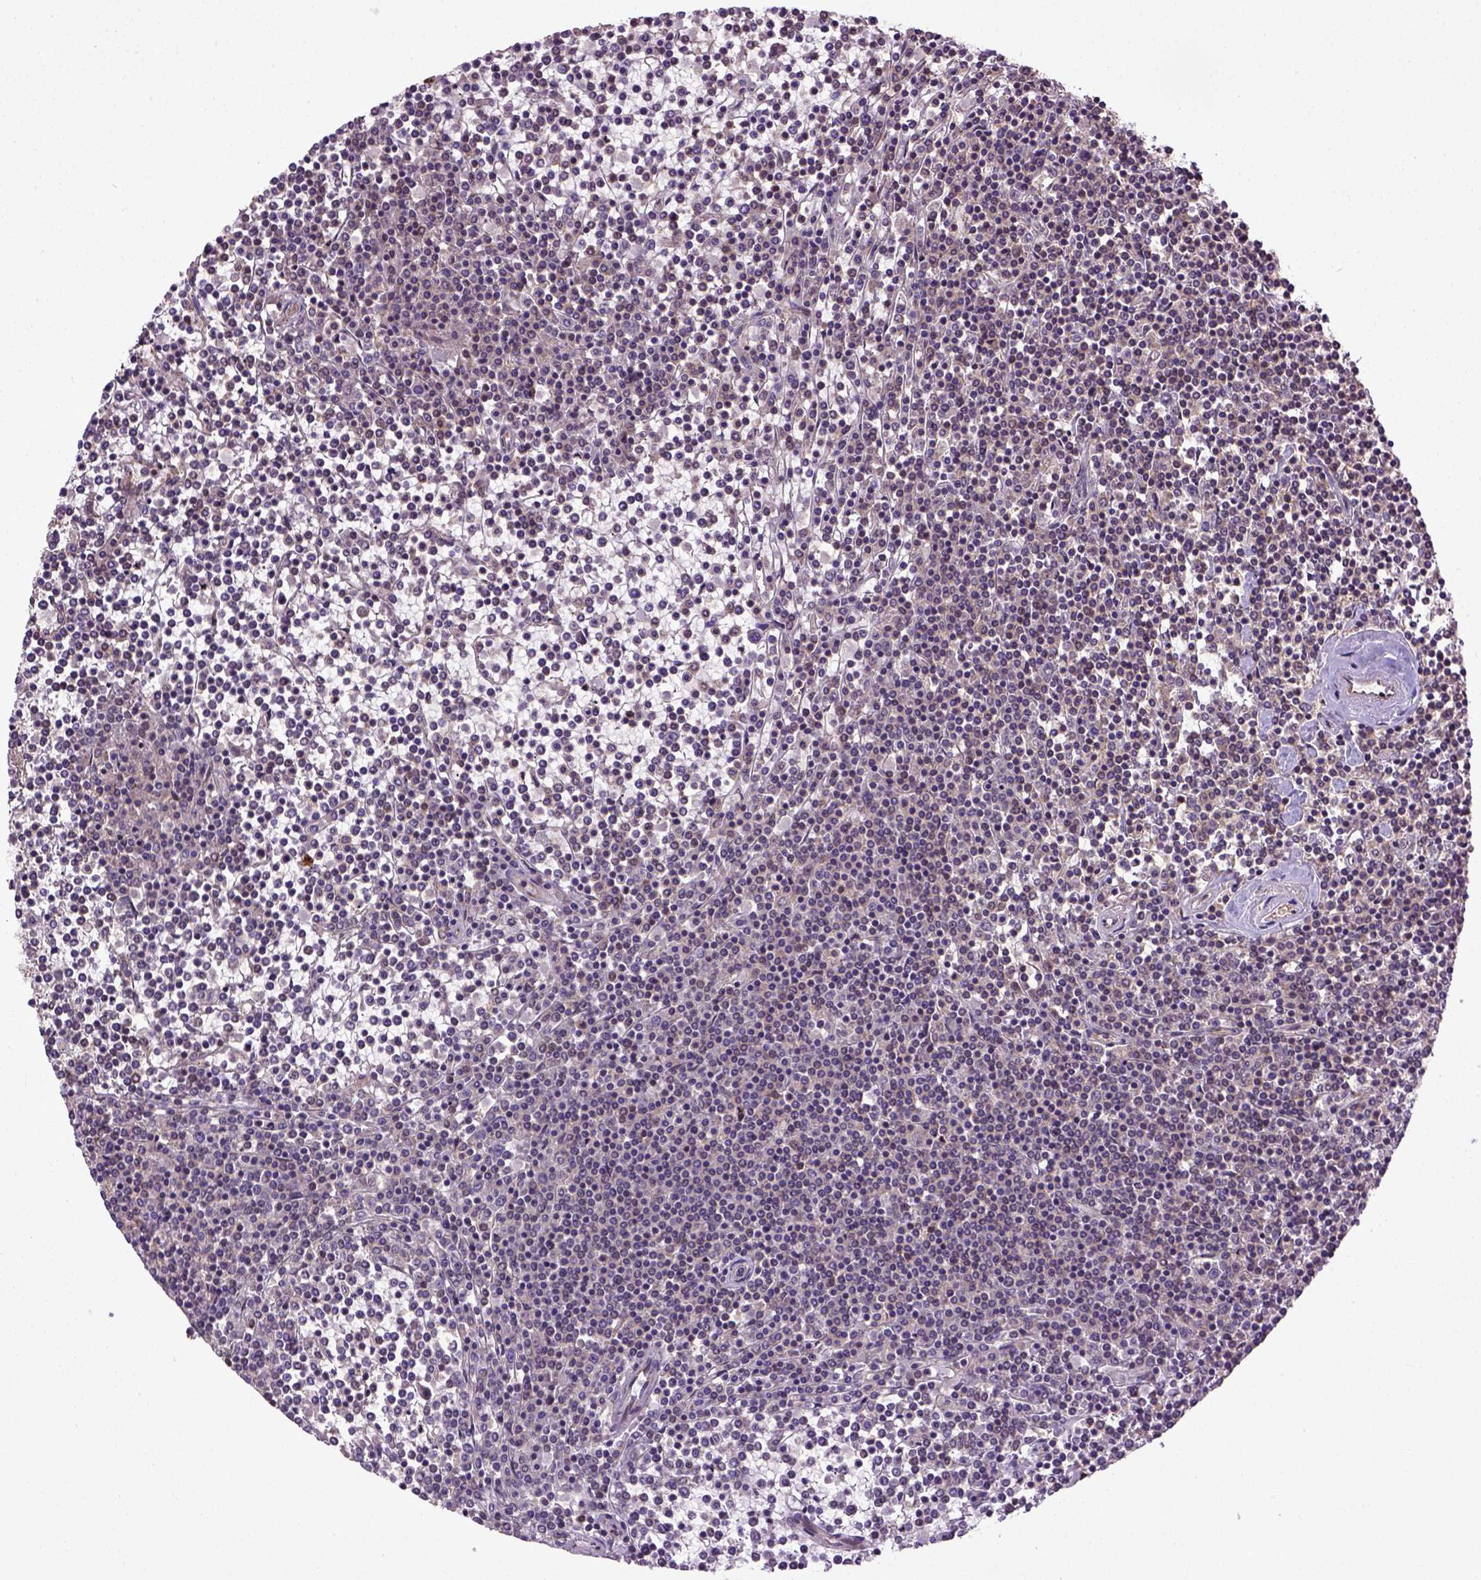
{"staining": {"intensity": "moderate", "quantity": "25%-75%", "location": "cytoplasmic/membranous,nuclear"}, "tissue": "lymphoma", "cell_type": "Tumor cells", "image_type": "cancer", "snomed": [{"axis": "morphology", "description": "Malignant lymphoma, non-Hodgkin's type, Low grade"}, {"axis": "topography", "description": "Spleen"}], "caption": "Immunohistochemistry (IHC) (DAB) staining of lymphoma shows moderate cytoplasmic/membranous and nuclear protein expression in approximately 25%-75% of tumor cells.", "gene": "UBA3", "patient": {"sex": "female", "age": 19}}